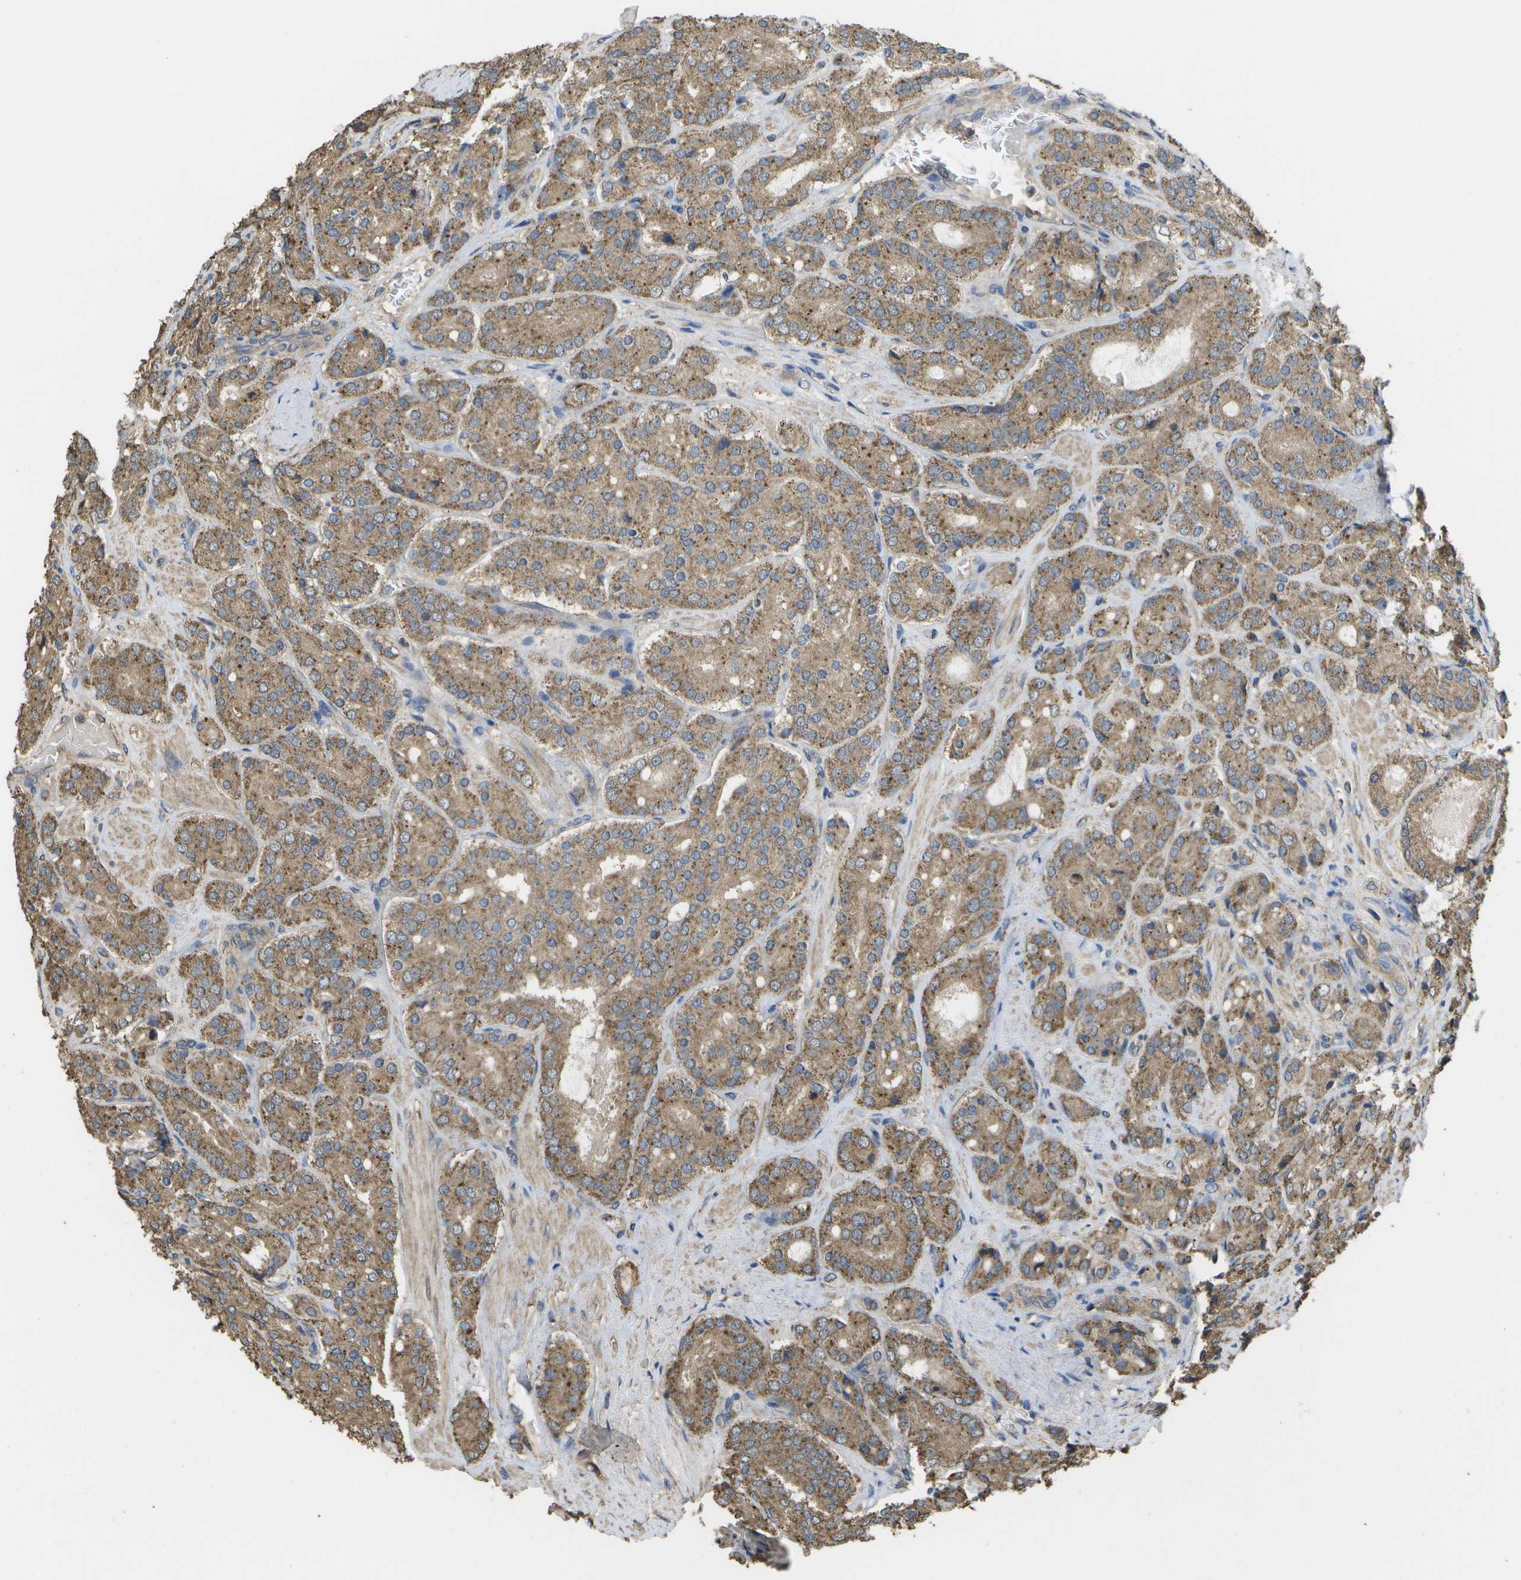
{"staining": {"intensity": "moderate", "quantity": "25%-75%", "location": "cytoplasmic/membranous"}, "tissue": "prostate cancer", "cell_type": "Tumor cells", "image_type": "cancer", "snomed": [{"axis": "morphology", "description": "Adenocarcinoma, High grade"}, {"axis": "topography", "description": "Prostate"}], "caption": "Moderate cytoplasmic/membranous staining is identified in about 25%-75% of tumor cells in prostate high-grade adenocarcinoma. (Stains: DAB in brown, nuclei in blue, Microscopy: brightfield microscopy at high magnification).", "gene": "SACS", "patient": {"sex": "male", "age": 65}}